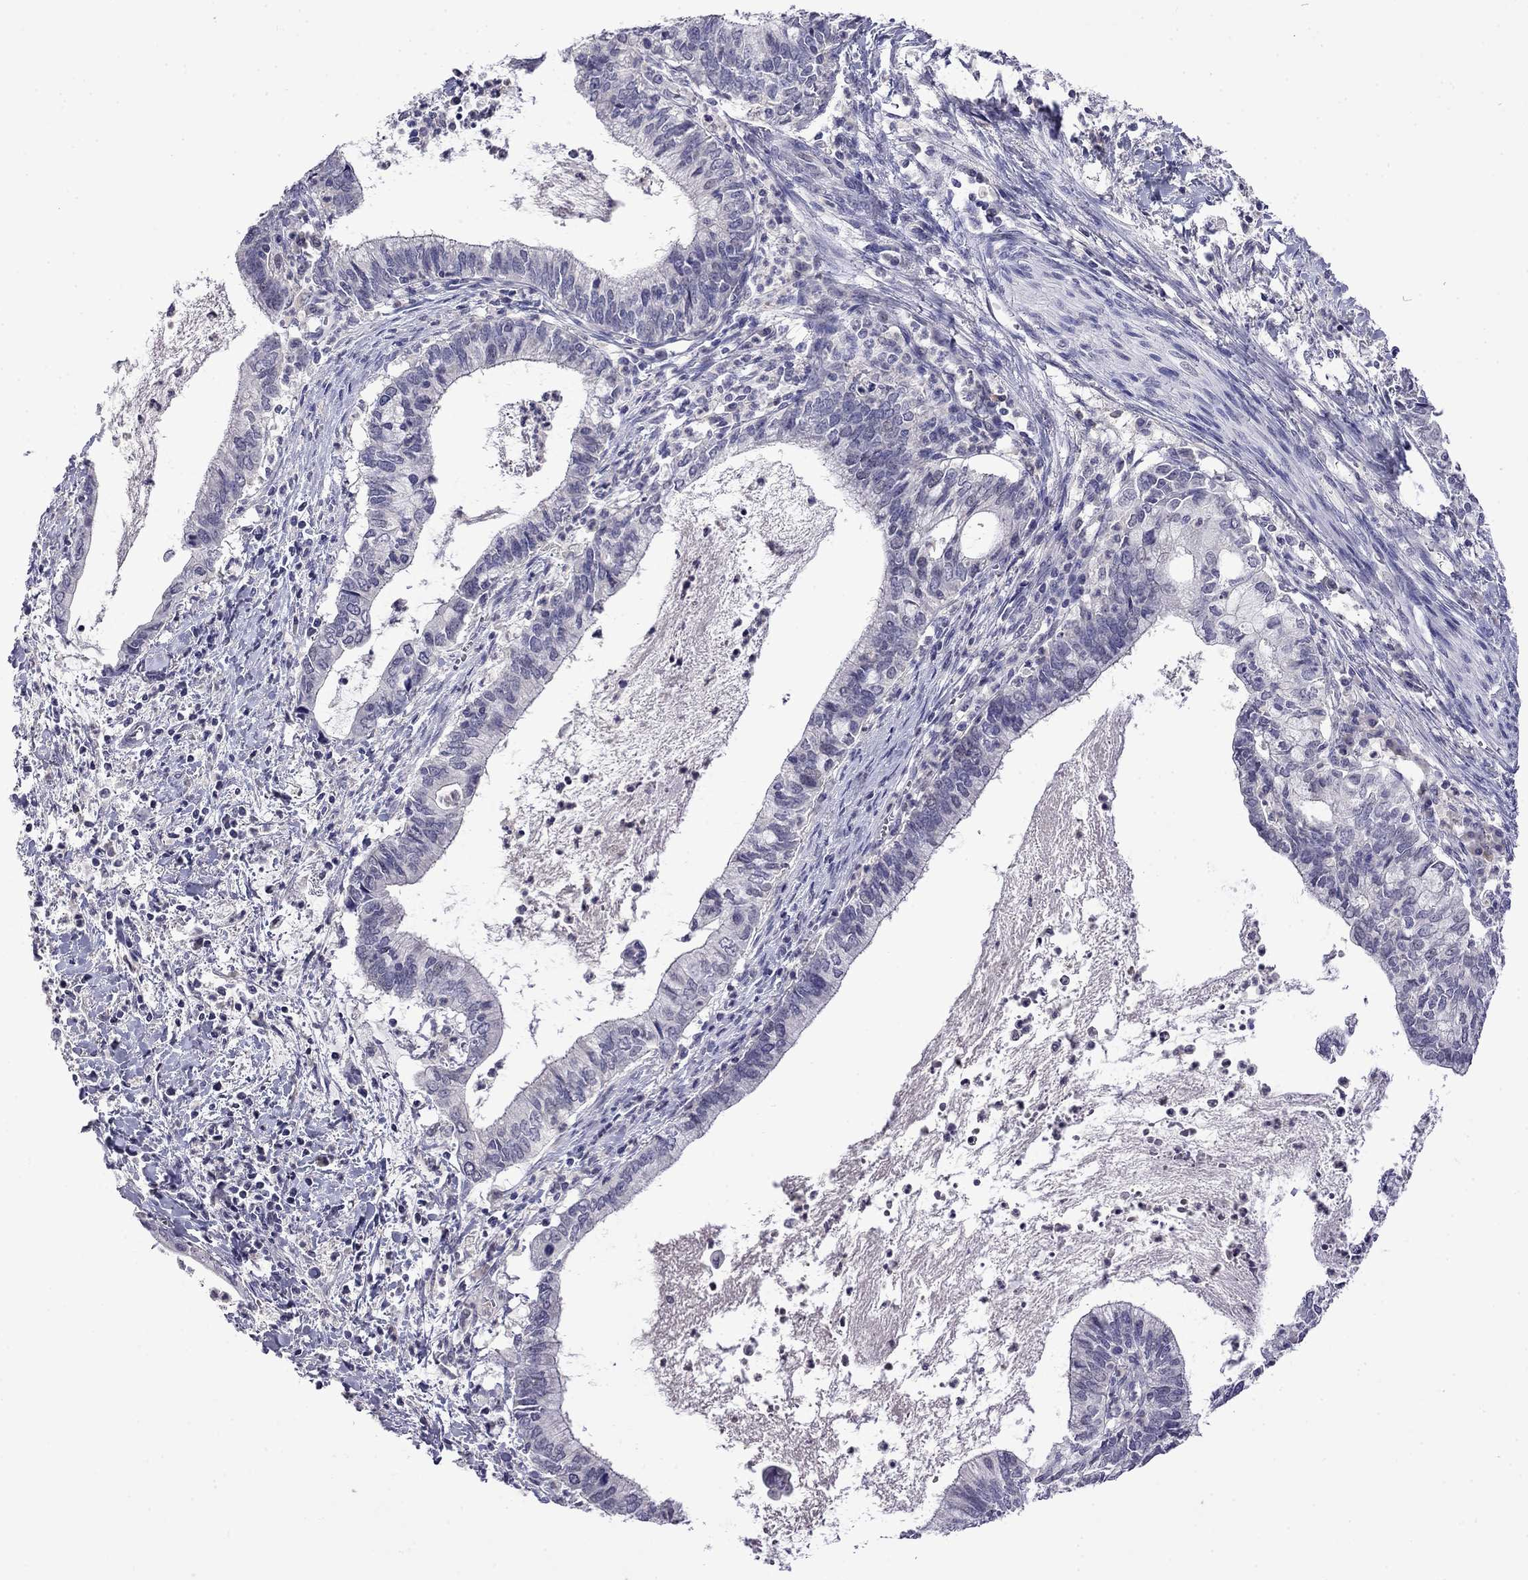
{"staining": {"intensity": "negative", "quantity": "none", "location": "none"}, "tissue": "cervical cancer", "cell_type": "Tumor cells", "image_type": "cancer", "snomed": [{"axis": "morphology", "description": "Adenocarcinoma, NOS"}, {"axis": "topography", "description": "Cervix"}], "caption": "A photomicrograph of cervical adenocarcinoma stained for a protein demonstrates no brown staining in tumor cells.", "gene": "STAR", "patient": {"sex": "female", "age": 42}}